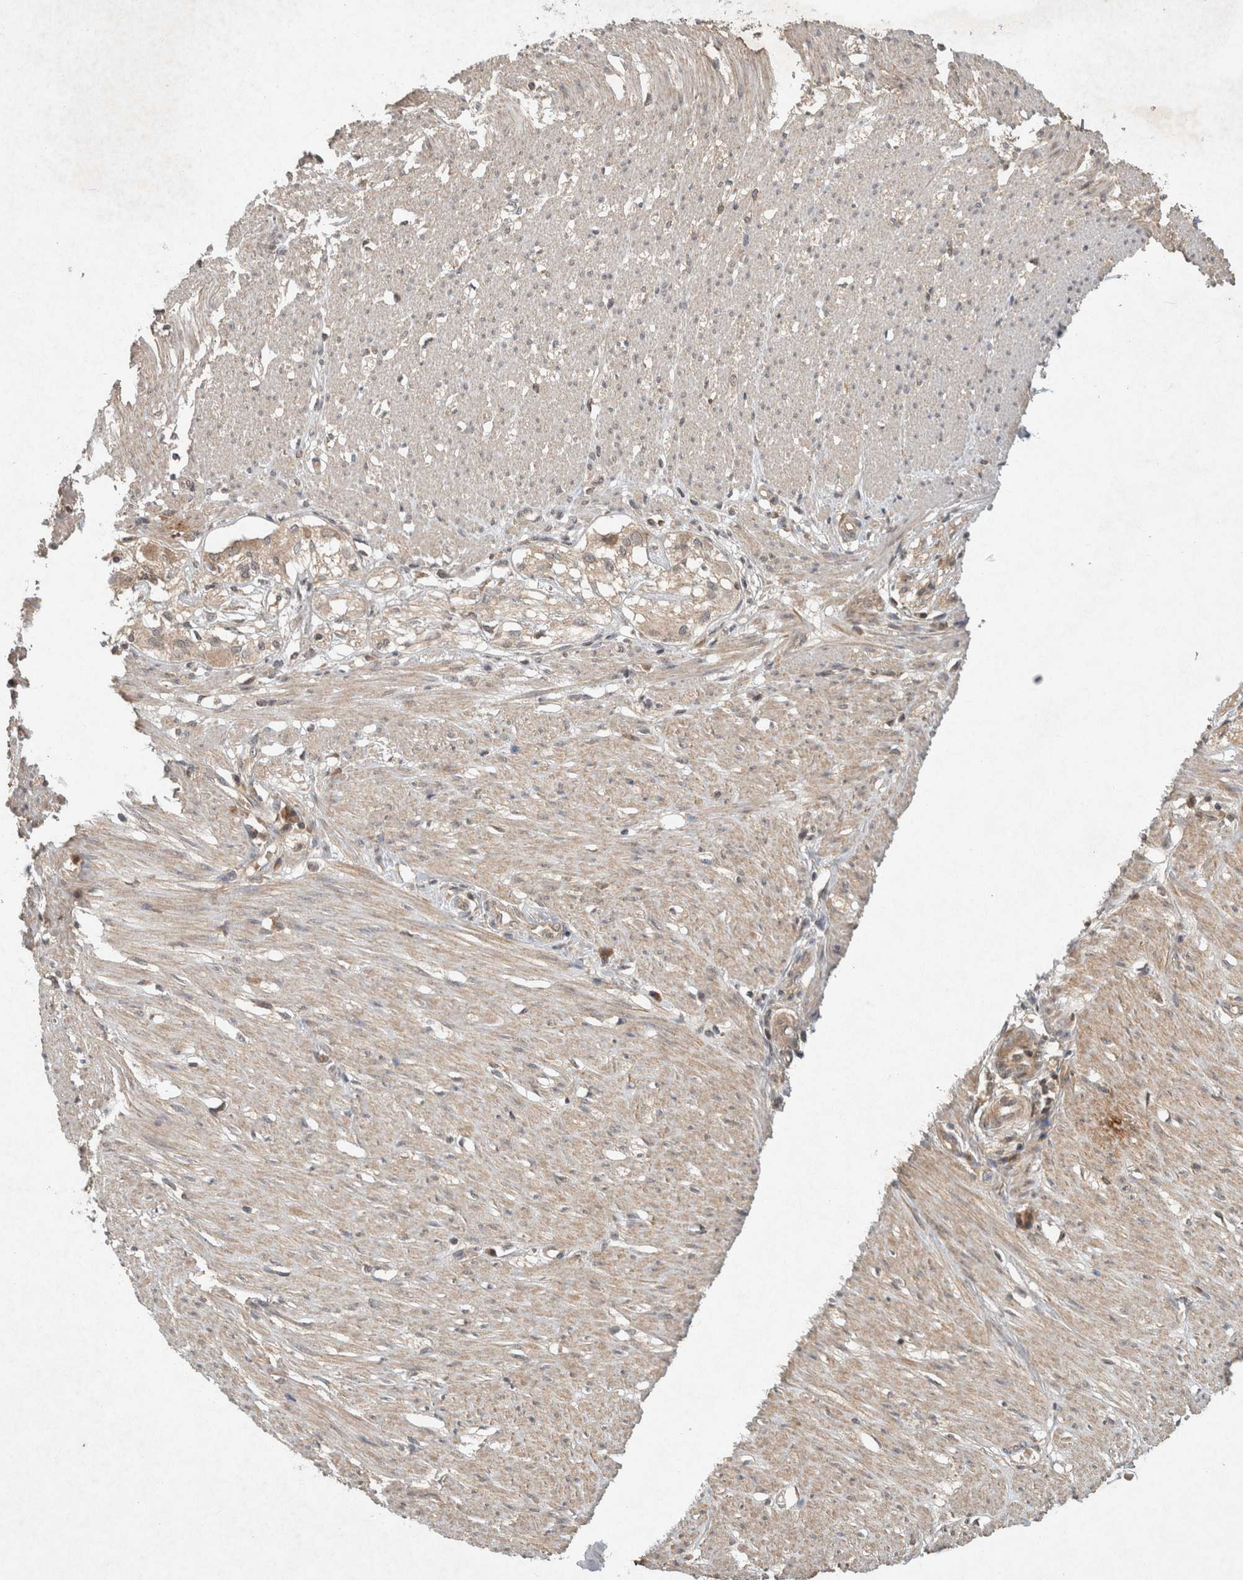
{"staining": {"intensity": "weak", "quantity": ">75%", "location": "cytoplasmic/membranous"}, "tissue": "smooth muscle", "cell_type": "Smooth muscle cells", "image_type": "normal", "snomed": [{"axis": "morphology", "description": "Normal tissue, NOS"}, {"axis": "morphology", "description": "Adenocarcinoma, NOS"}, {"axis": "topography", "description": "Colon"}, {"axis": "topography", "description": "Peripheral nerve tissue"}], "caption": "High-magnification brightfield microscopy of unremarkable smooth muscle stained with DAB (3,3'-diaminobenzidine) (brown) and counterstained with hematoxylin (blue). smooth muscle cells exhibit weak cytoplasmic/membranous staining is seen in about>75% of cells.", "gene": "LOXL2", "patient": {"sex": "male", "age": 14}}